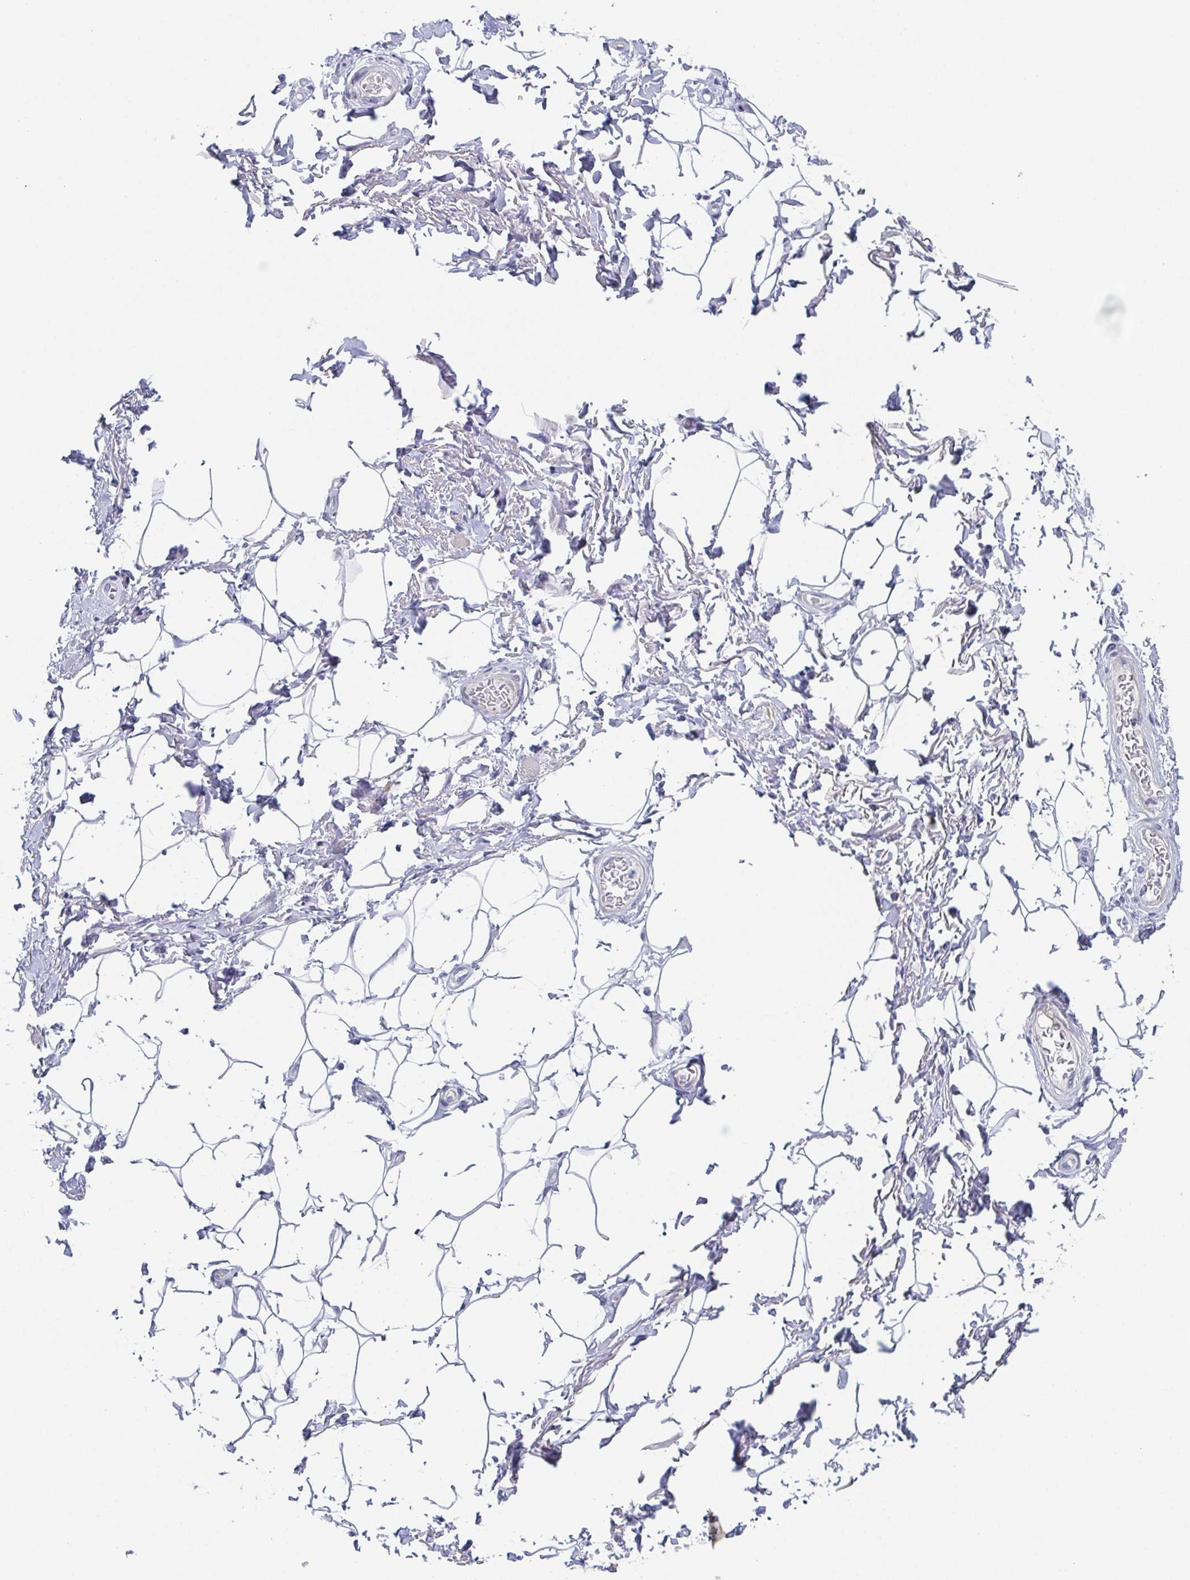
{"staining": {"intensity": "negative", "quantity": "none", "location": "none"}, "tissue": "adipose tissue", "cell_type": "Adipocytes", "image_type": "normal", "snomed": [{"axis": "morphology", "description": "Normal tissue, NOS"}, {"axis": "topography", "description": "Peripheral nerve tissue"}], "caption": "Micrograph shows no significant protein staining in adipocytes of benign adipose tissue. The staining is performed using DAB brown chromogen with nuclei counter-stained in using hematoxylin.", "gene": "ZFP64", "patient": {"sex": "male", "age": 51}}